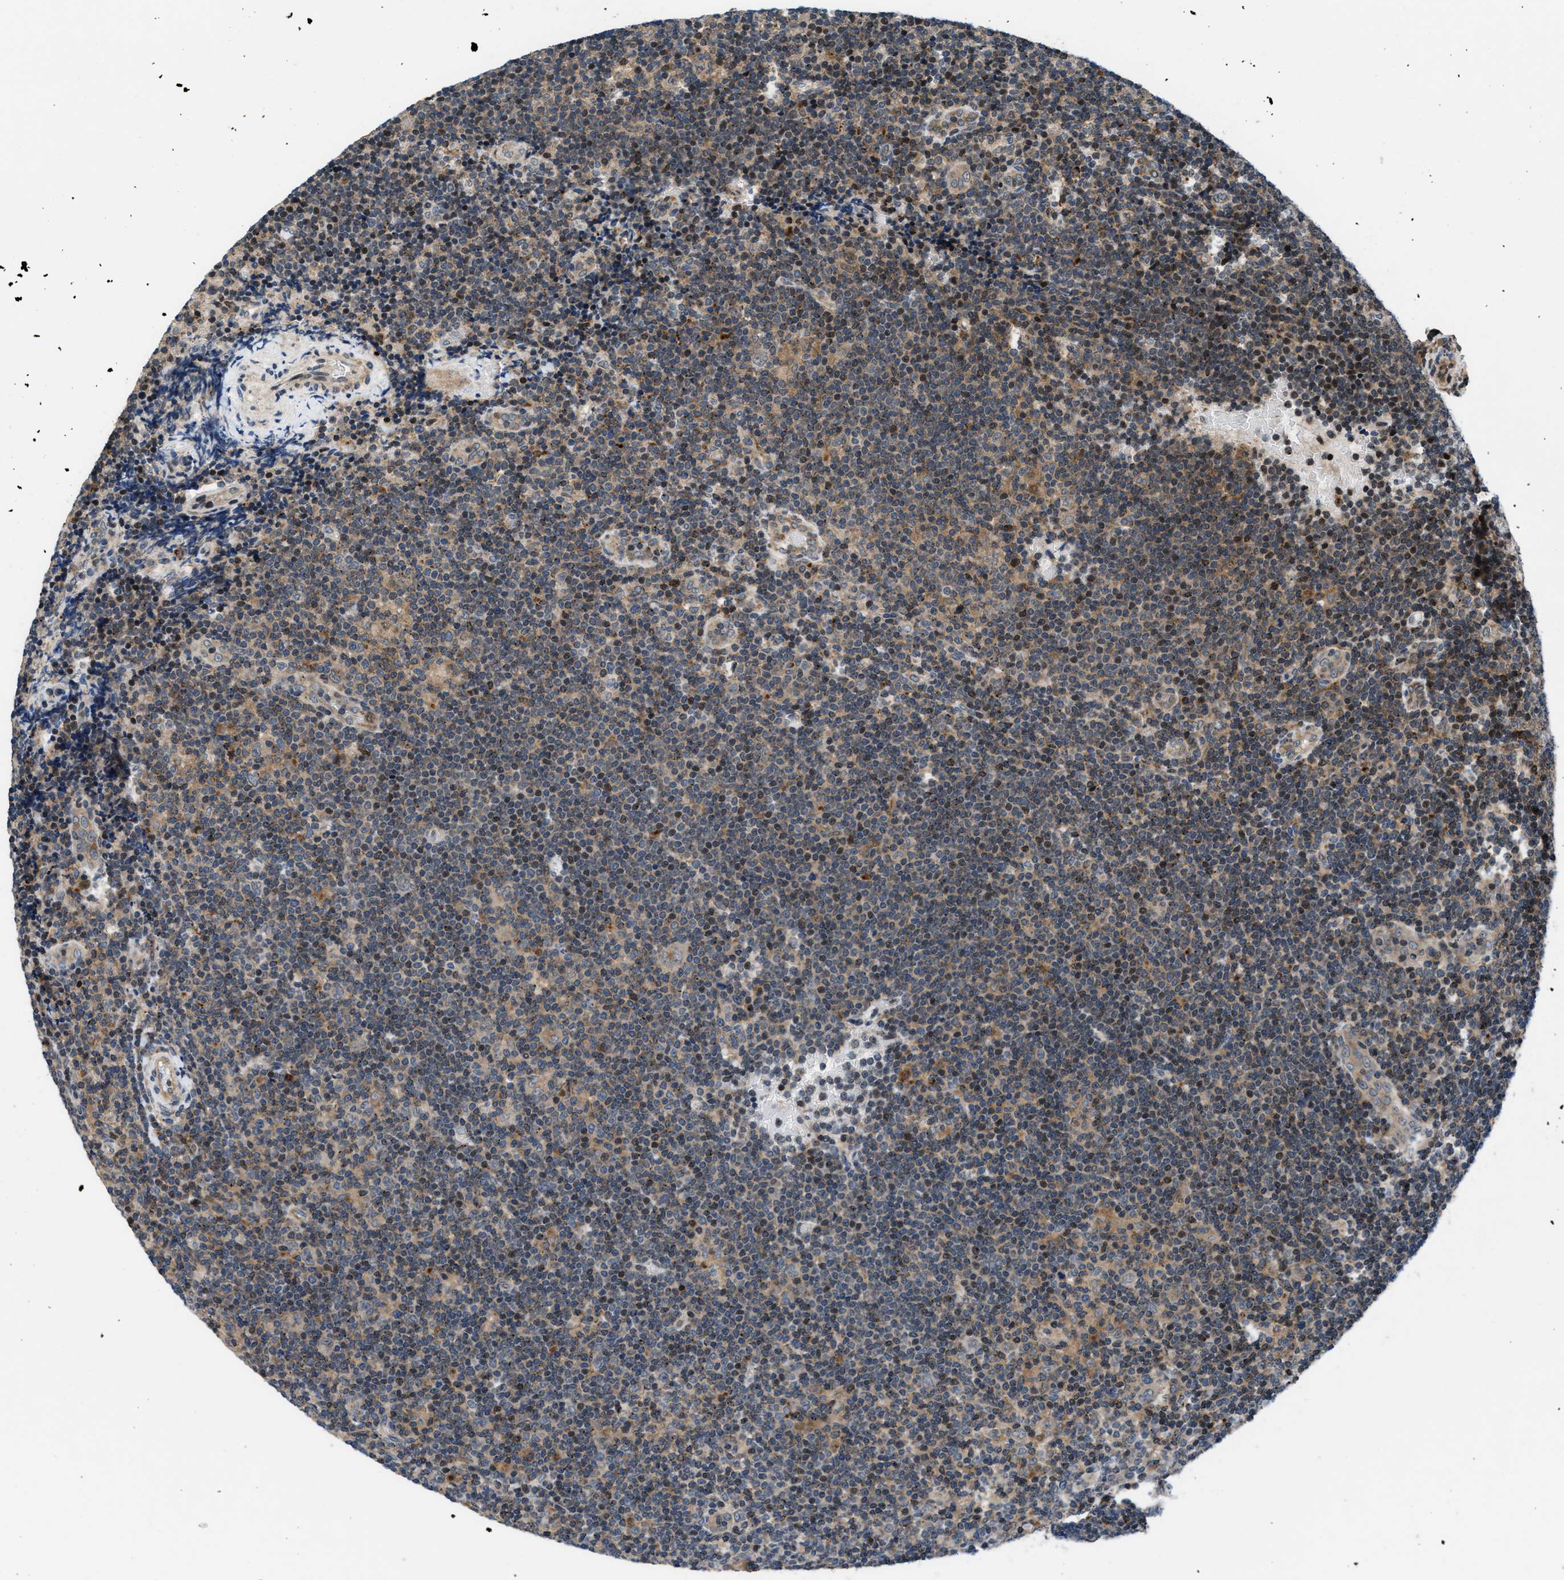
{"staining": {"intensity": "weak", "quantity": ">75%", "location": "cytoplasmic/membranous"}, "tissue": "lymphoma", "cell_type": "Tumor cells", "image_type": "cancer", "snomed": [{"axis": "morphology", "description": "Hodgkin's disease, NOS"}, {"axis": "topography", "description": "Lymph node"}], "caption": "Immunohistochemistry histopathology image of lymphoma stained for a protein (brown), which displays low levels of weak cytoplasmic/membranous positivity in approximately >75% of tumor cells.", "gene": "CTBS", "patient": {"sex": "female", "age": 57}}